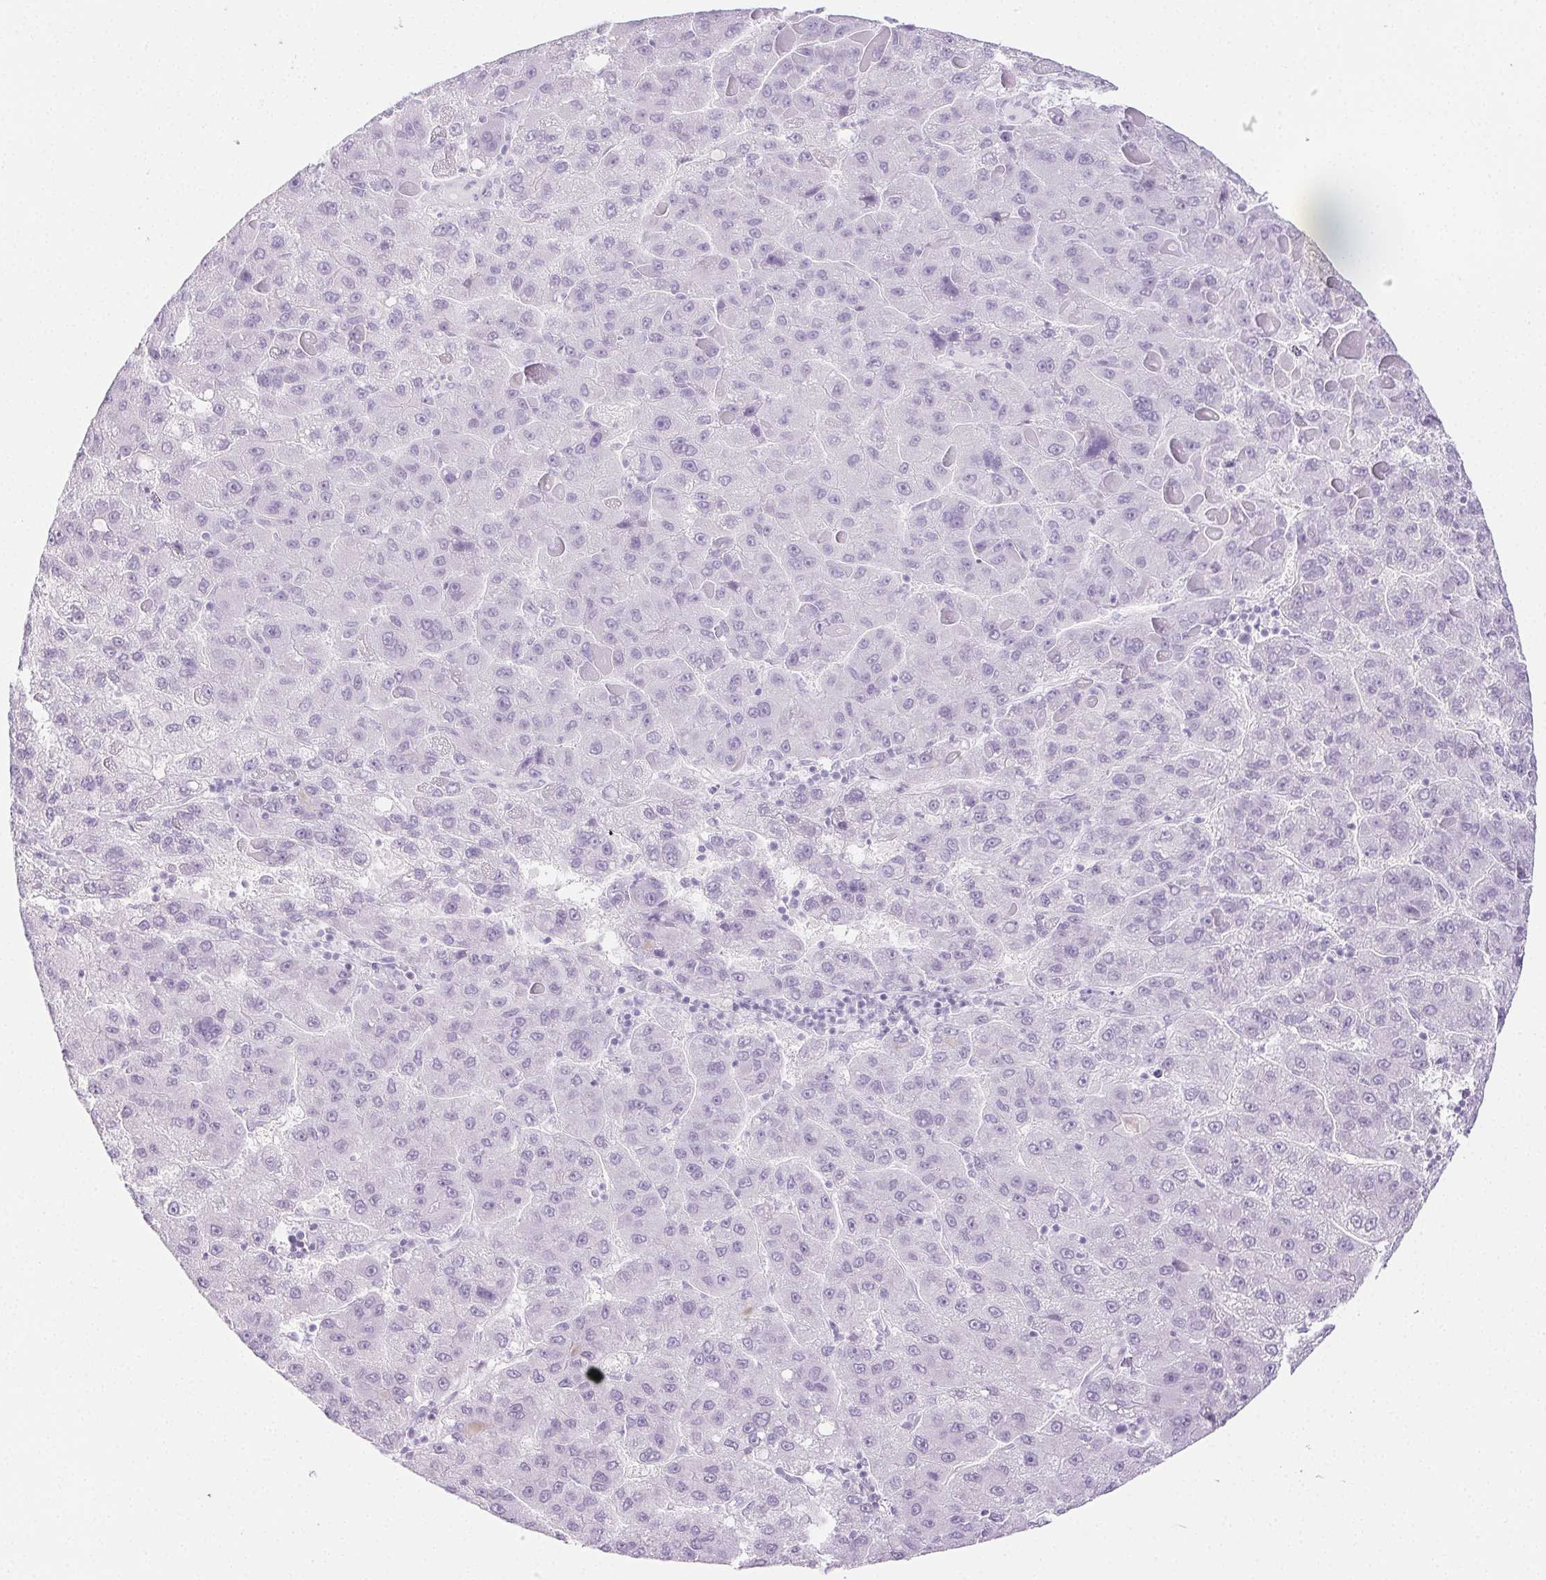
{"staining": {"intensity": "negative", "quantity": "none", "location": "none"}, "tissue": "liver cancer", "cell_type": "Tumor cells", "image_type": "cancer", "snomed": [{"axis": "morphology", "description": "Carcinoma, Hepatocellular, NOS"}, {"axis": "topography", "description": "Liver"}], "caption": "An immunohistochemistry (IHC) image of liver hepatocellular carcinoma is shown. There is no staining in tumor cells of liver hepatocellular carcinoma. (DAB (3,3'-diaminobenzidine) immunohistochemistry with hematoxylin counter stain).", "gene": "PI3", "patient": {"sex": "female", "age": 82}}